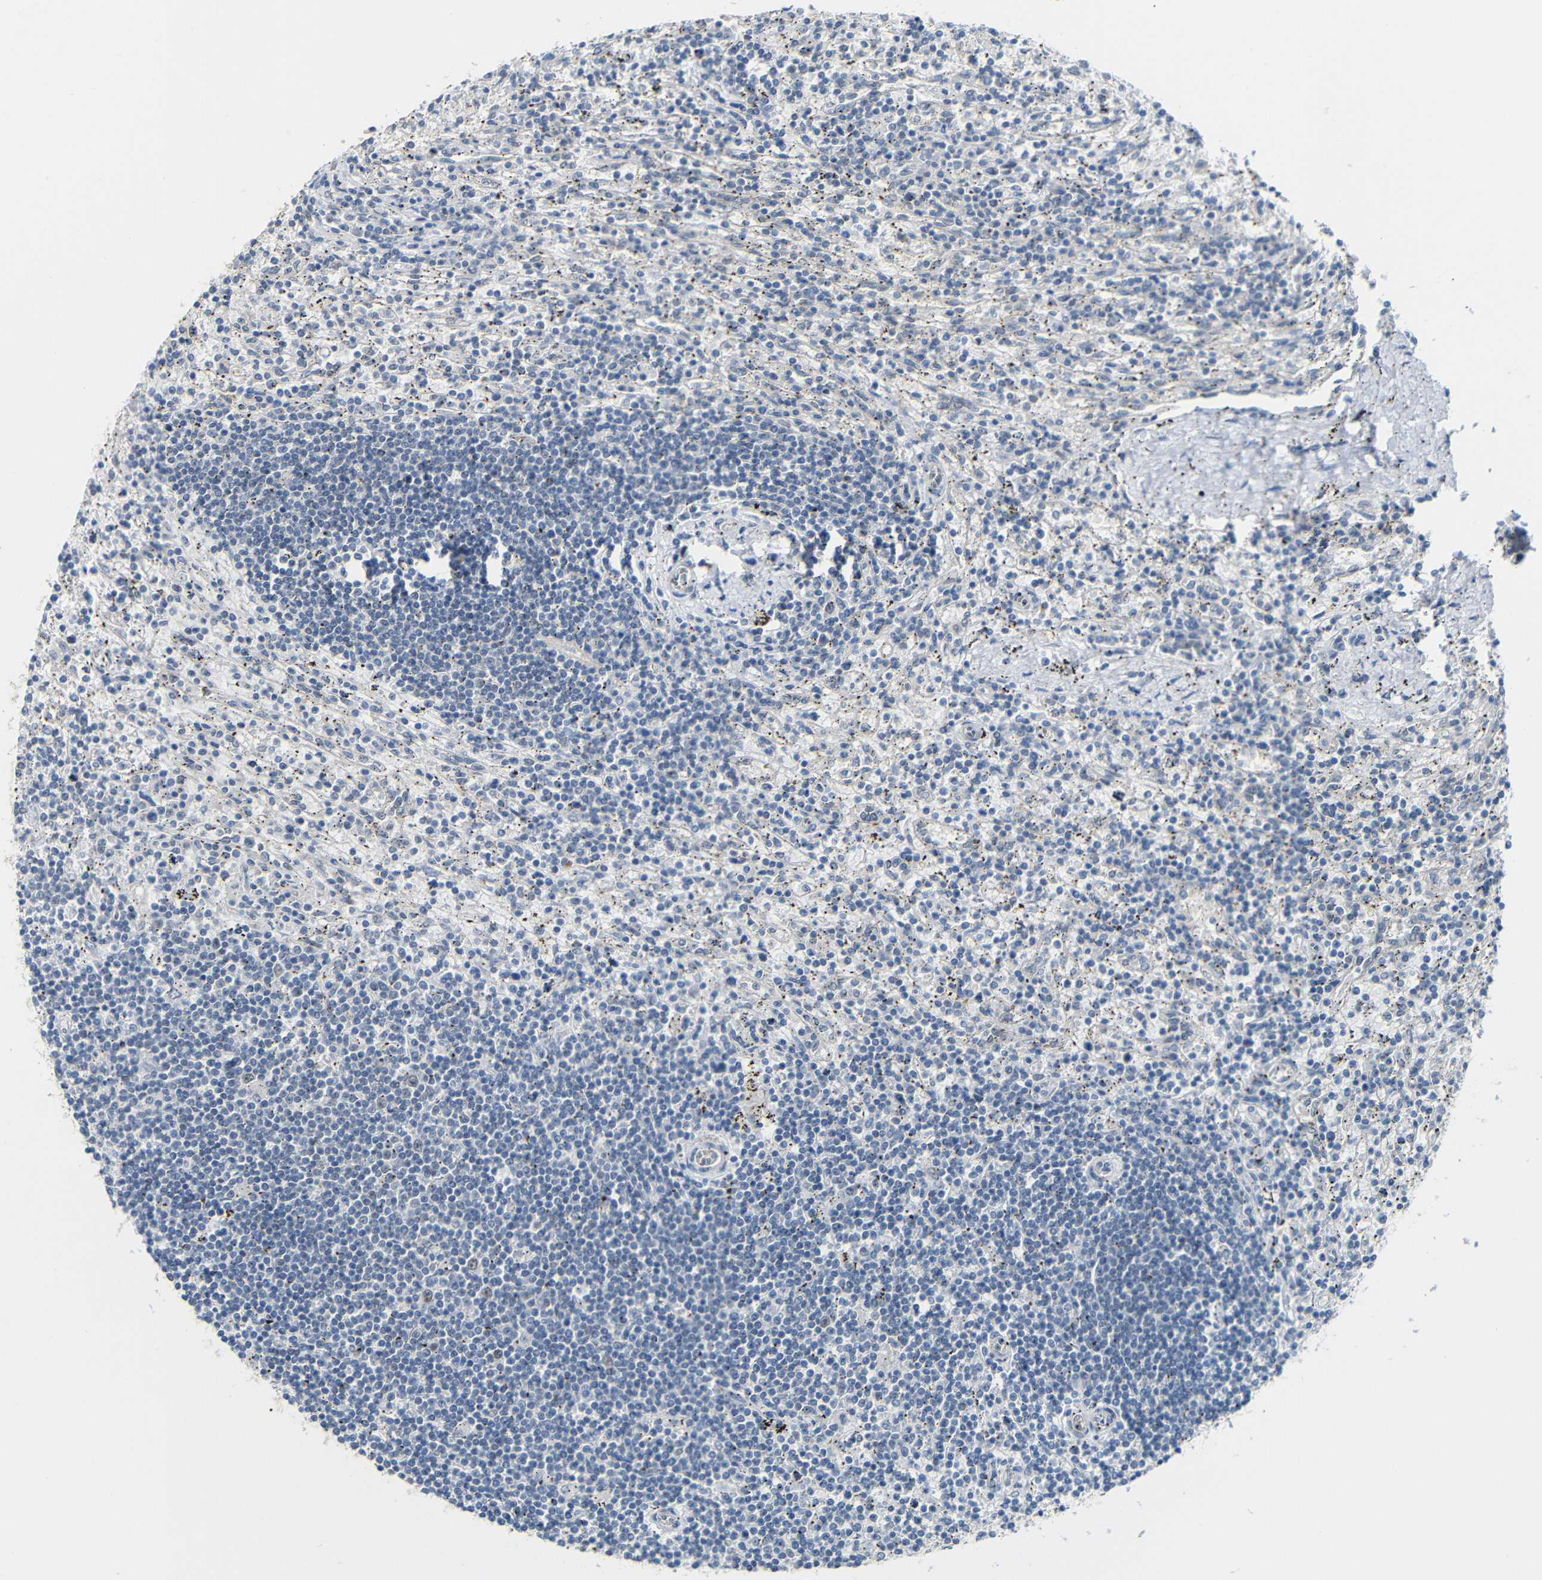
{"staining": {"intensity": "negative", "quantity": "none", "location": "none"}, "tissue": "lymphoma", "cell_type": "Tumor cells", "image_type": "cancer", "snomed": [{"axis": "morphology", "description": "Malignant lymphoma, non-Hodgkin's type, Low grade"}, {"axis": "topography", "description": "Spleen"}], "caption": "Malignant lymphoma, non-Hodgkin's type (low-grade) was stained to show a protein in brown. There is no significant staining in tumor cells.", "gene": "GPR158", "patient": {"sex": "male", "age": 76}}